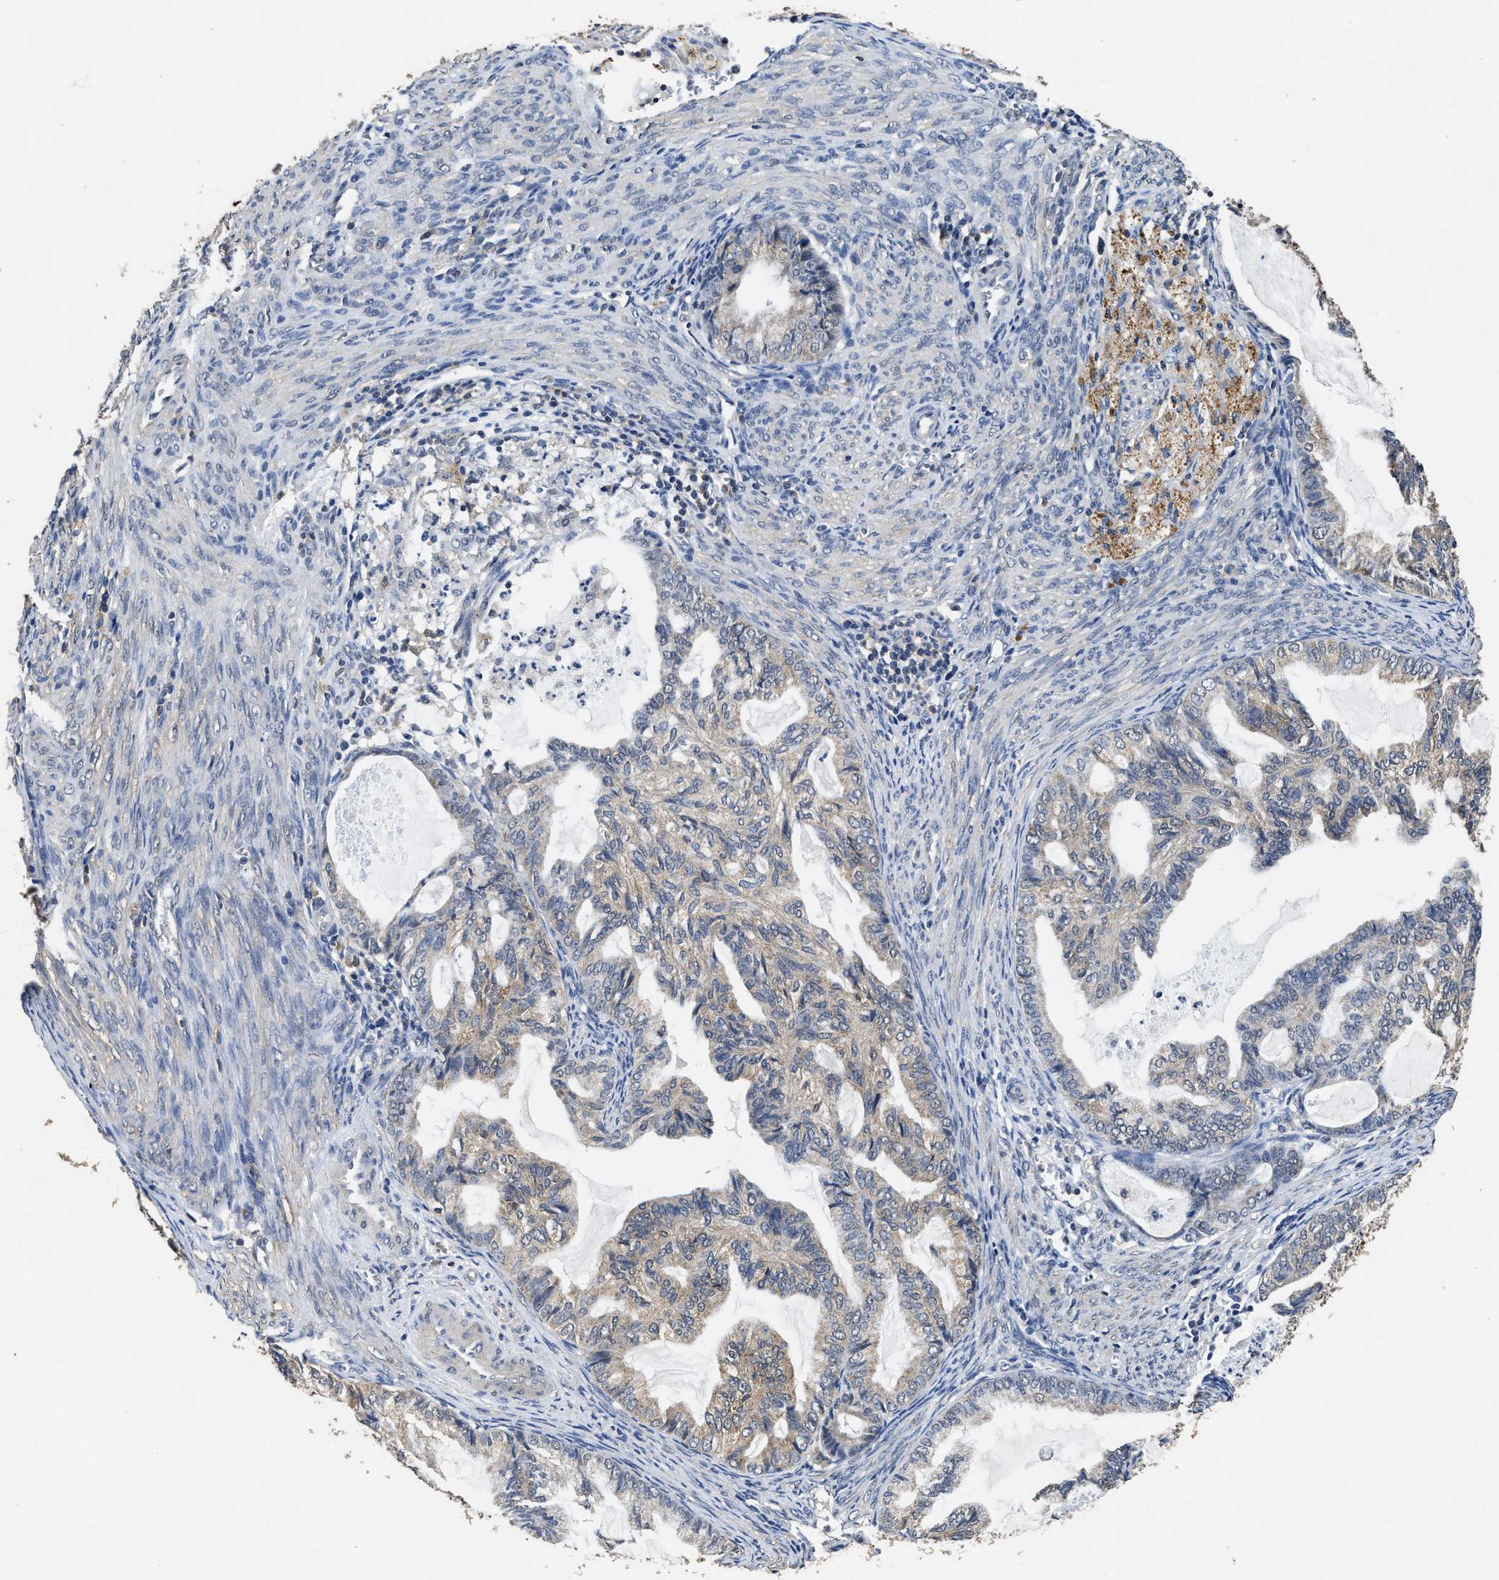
{"staining": {"intensity": "weak", "quantity": "25%-75%", "location": "cytoplasmic/membranous"}, "tissue": "cervical cancer", "cell_type": "Tumor cells", "image_type": "cancer", "snomed": [{"axis": "morphology", "description": "Normal tissue, NOS"}, {"axis": "morphology", "description": "Adenocarcinoma, NOS"}, {"axis": "topography", "description": "Cervix"}, {"axis": "topography", "description": "Endometrium"}], "caption": "This is a photomicrograph of immunohistochemistry (IHC) staining of adenocarcinoma (cervical), which shows weak positivity in the cytoplasmic/membranous of tumor cells.", "gene": "ACAT2", "patient": {"sex": "female", "age": 86}}